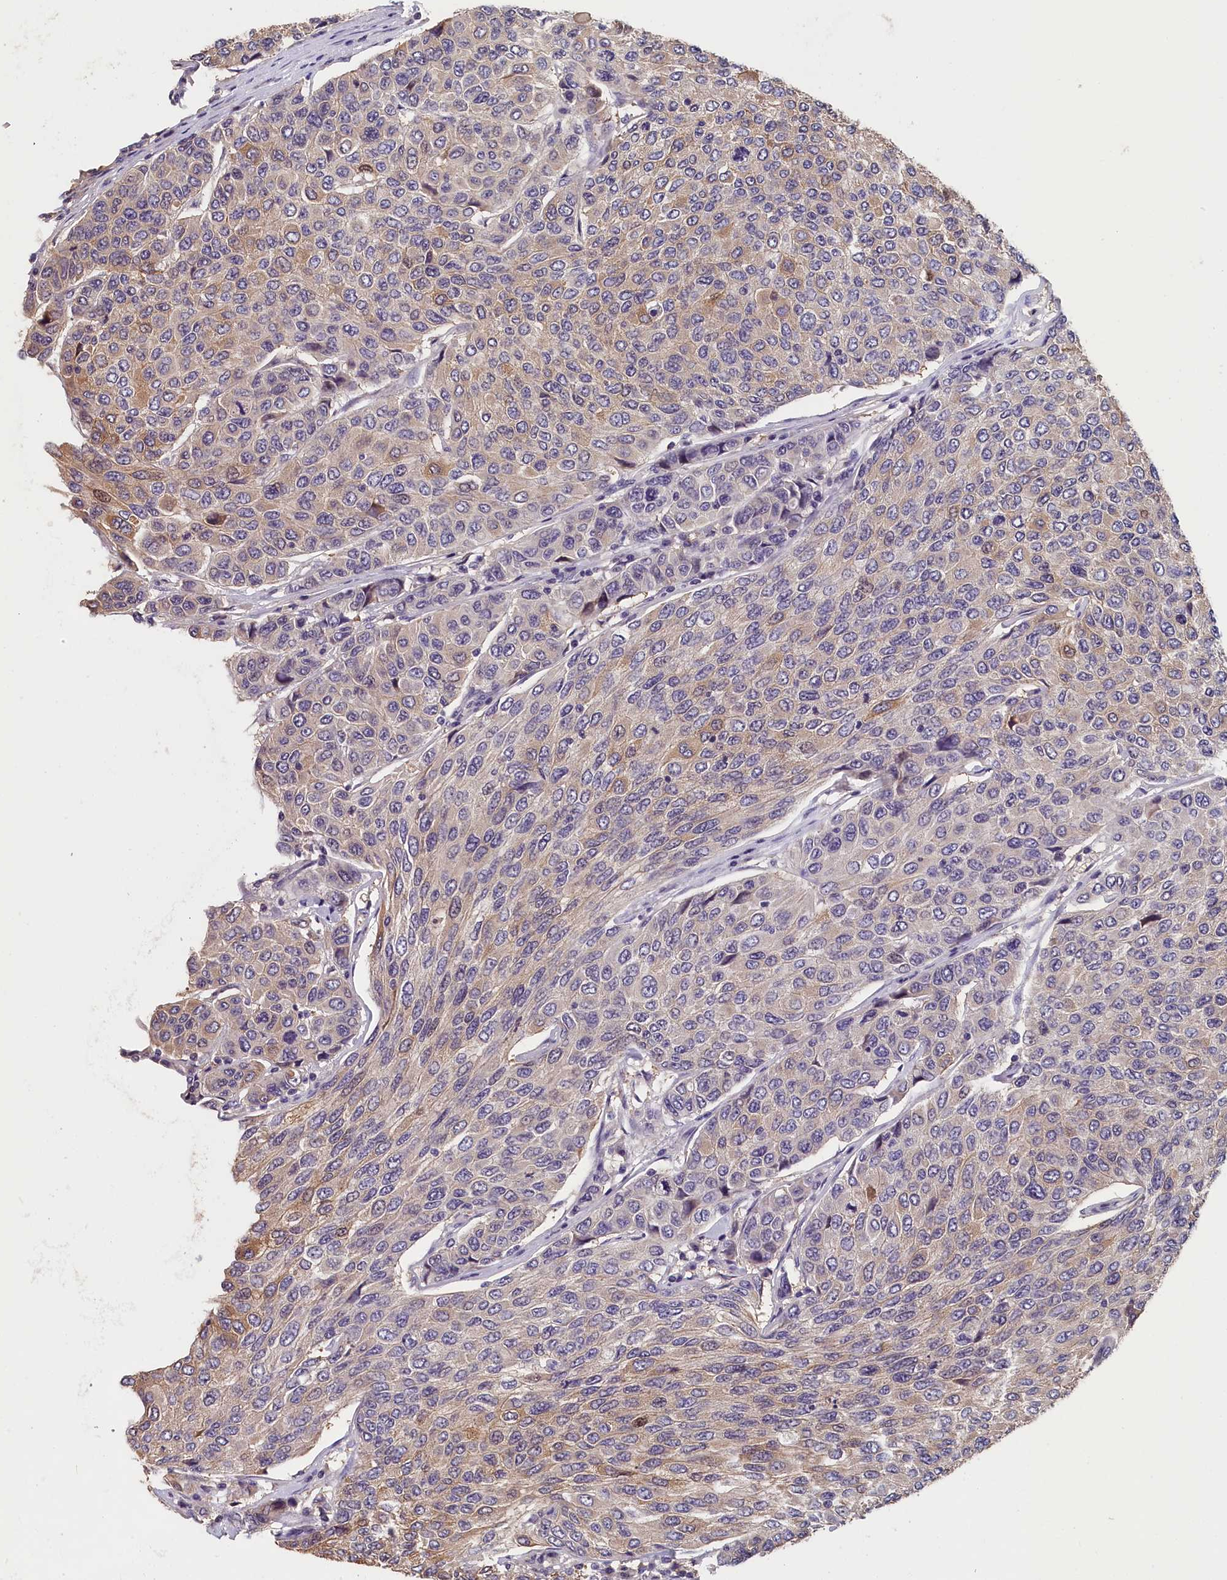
{"staining": {"intensity": "weak", "quantity": "<25%", "location": "cytoplasmic/membranous"}, "tissue": "breast cancer", "cell_type": "Tumor cells", "image_type": "cancer", "snomed": [{"axis": "morphology", "description": "Duct carcinoma"}, {"axis": "topography", "description": "Breast"}], "caption": "Immunohistochemical staining of human infiltrating ductal carcinoma (breast) reveals no significant expression in tumor cells.", "gene": "TMEM116", "patient": {"sex": "female", "age": 55}}